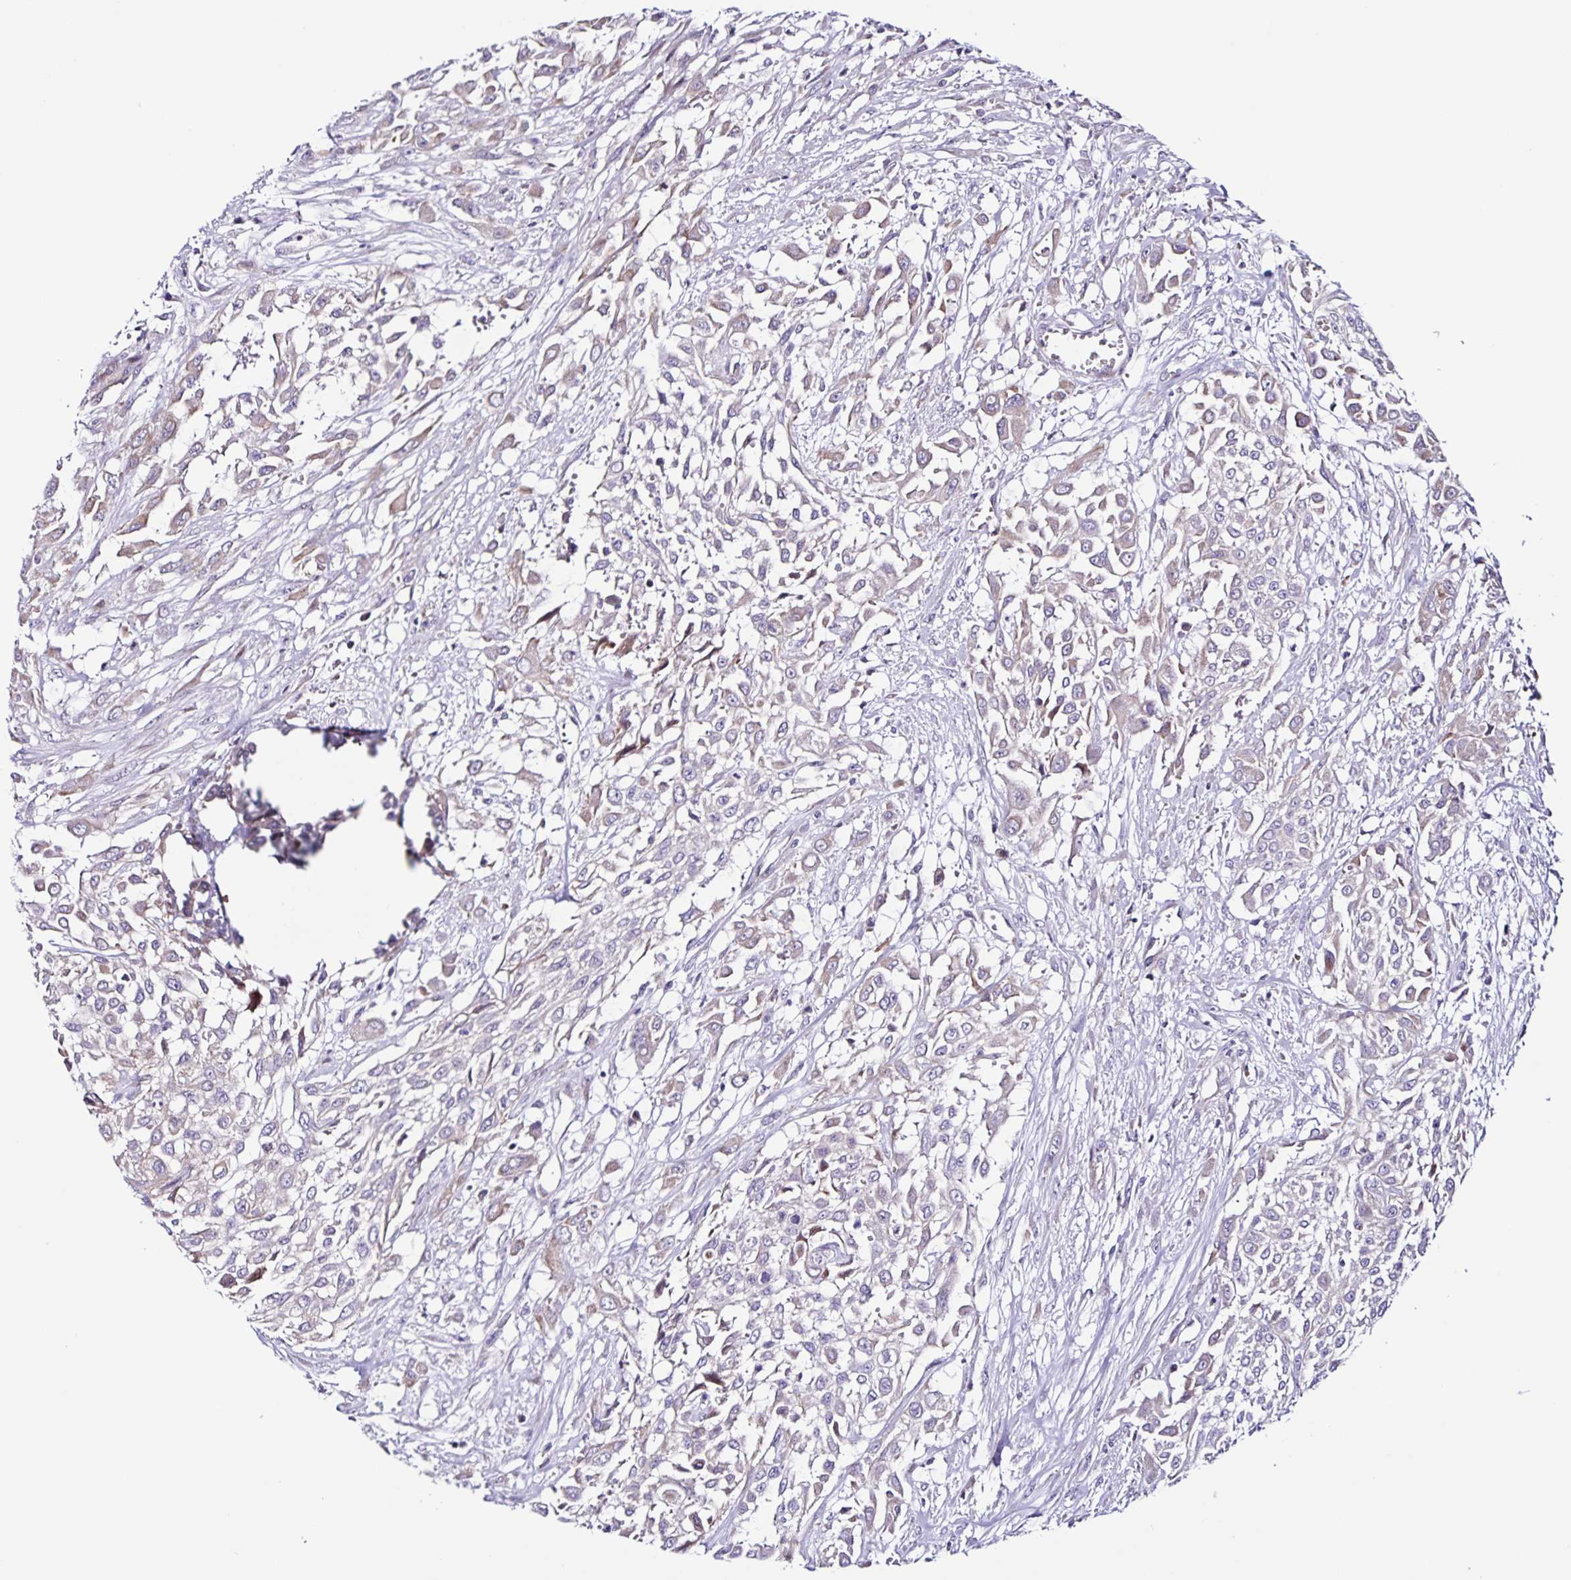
{"staining": {"intensity": "weak", "quantity": "<25%", "location": "cytoplasmic/membranous"}, "tissue": "urothelial cancer", "cell_type": "Tumor cells", "image_type": "cancer", "snomed": [{"axis": "morphology", "description": "Urothelial carcinoma, High grade"}, {"axis": "topography", "description": "Urinary bladder"}], "caption": "Immunohistochemistry (IHC) photomicrograph of neoplastic tissue: urothelial carcinoma (high-grade) stained with DAB (3,3'-diaminobenzidine) exhibits no significant protein staining in tumor cells. (DAB (3,3'-diaminobenzidine) immunohistochemistry (IHC), high magnification).", "gene": "RNFT2", "patient": {"sex": "male", "age": 57}}